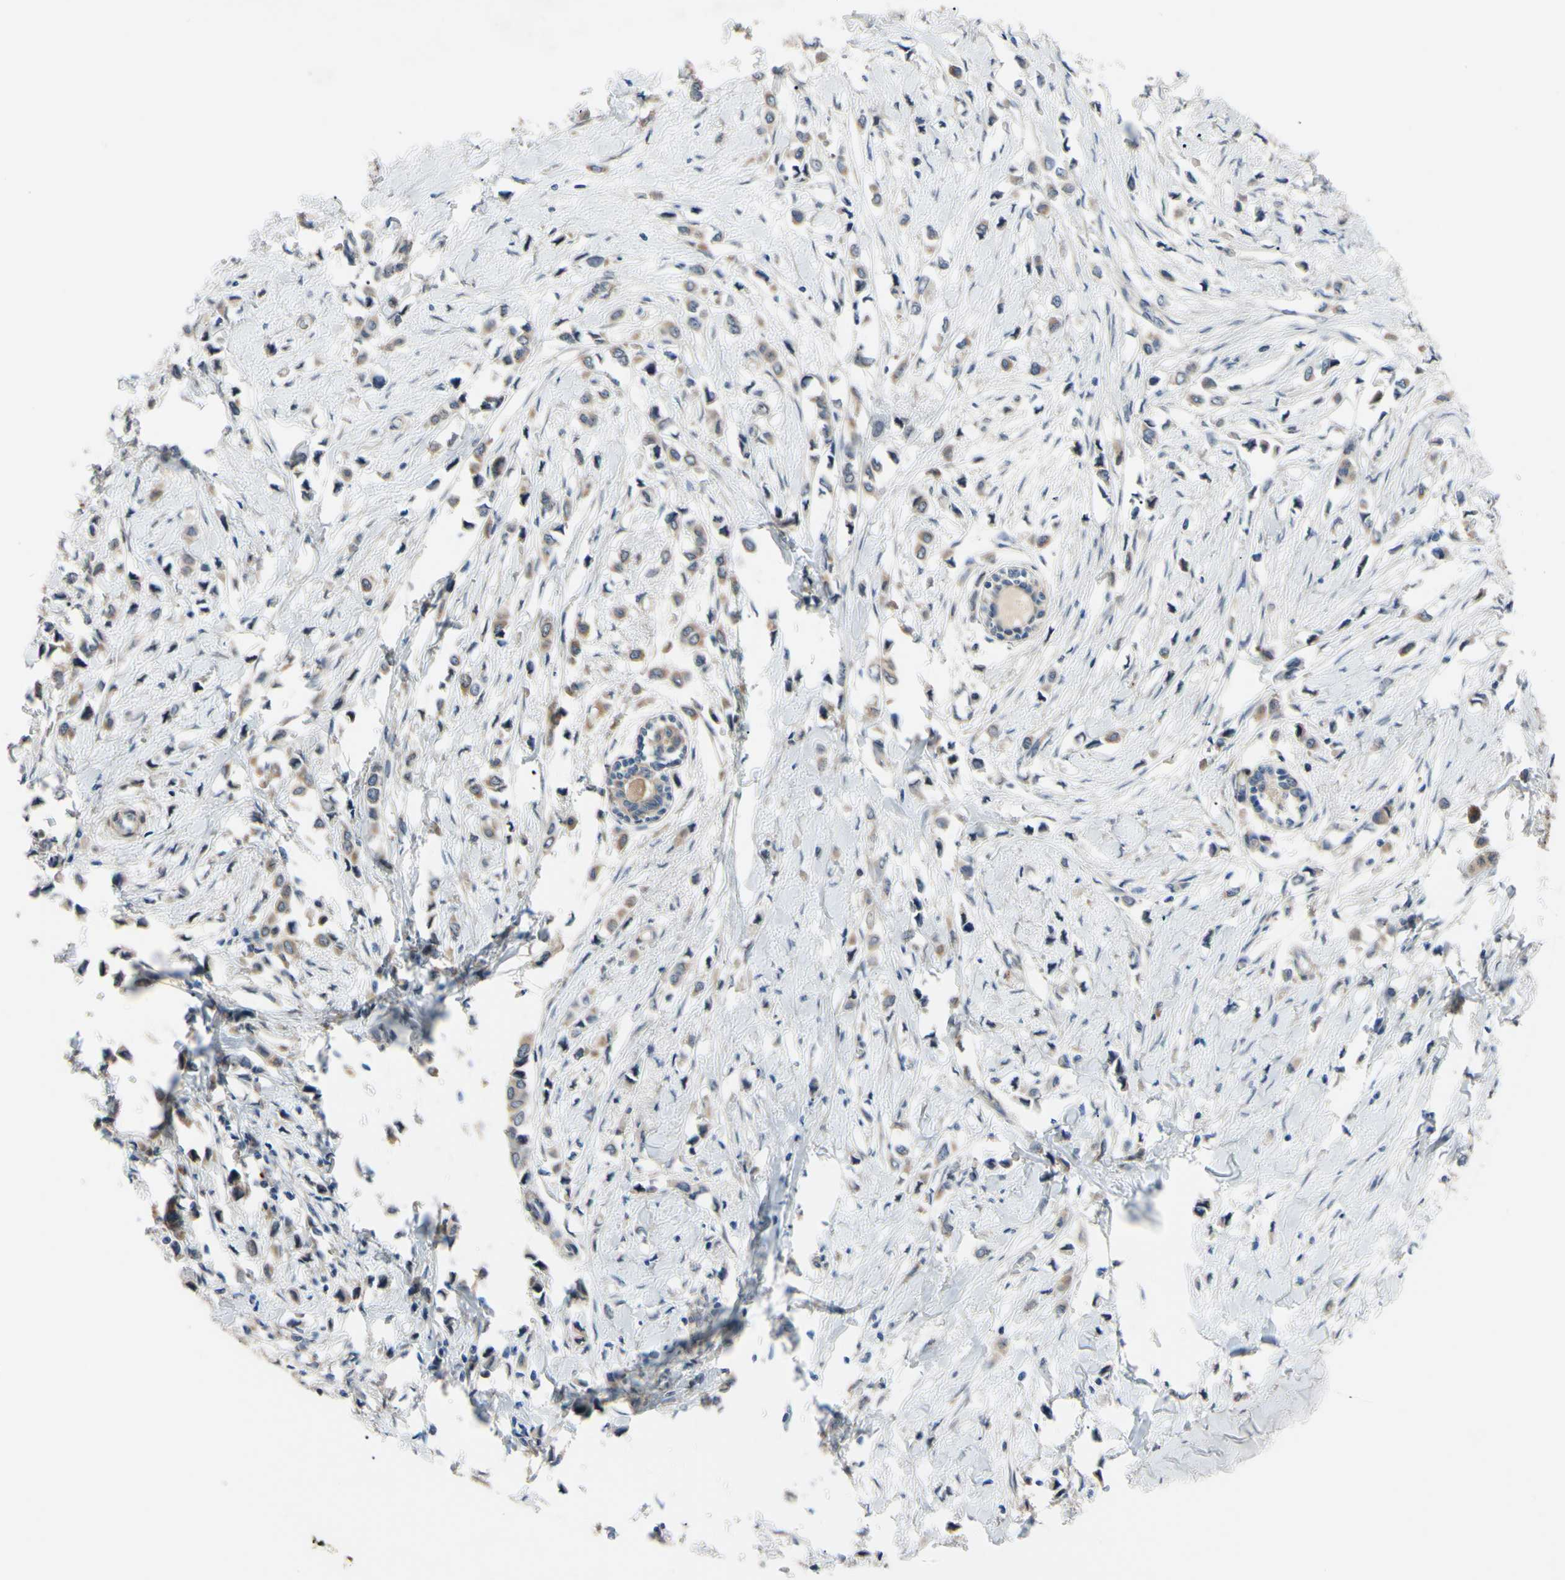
{"staining": {"intensity": "weak", "quantity": ">75%", "location": "cytoplasmic/membranous"}, "tissue": "breast cancer", "cell_type": "Tumor cells", "image_type": "cancer", "snomed": [{"axis": "morphology", "description": "Lobular carcinoma"}, {"axis": "topography", "description": "Breast"}], "caption": "Breast cancer was stained to show a protein in brown. There is low levels of weak cytoplasmic/membranous staining in approximately >75% of tumor cells.", "gene": "SVIL", "patient": {"sex": "female", "age": 51}}